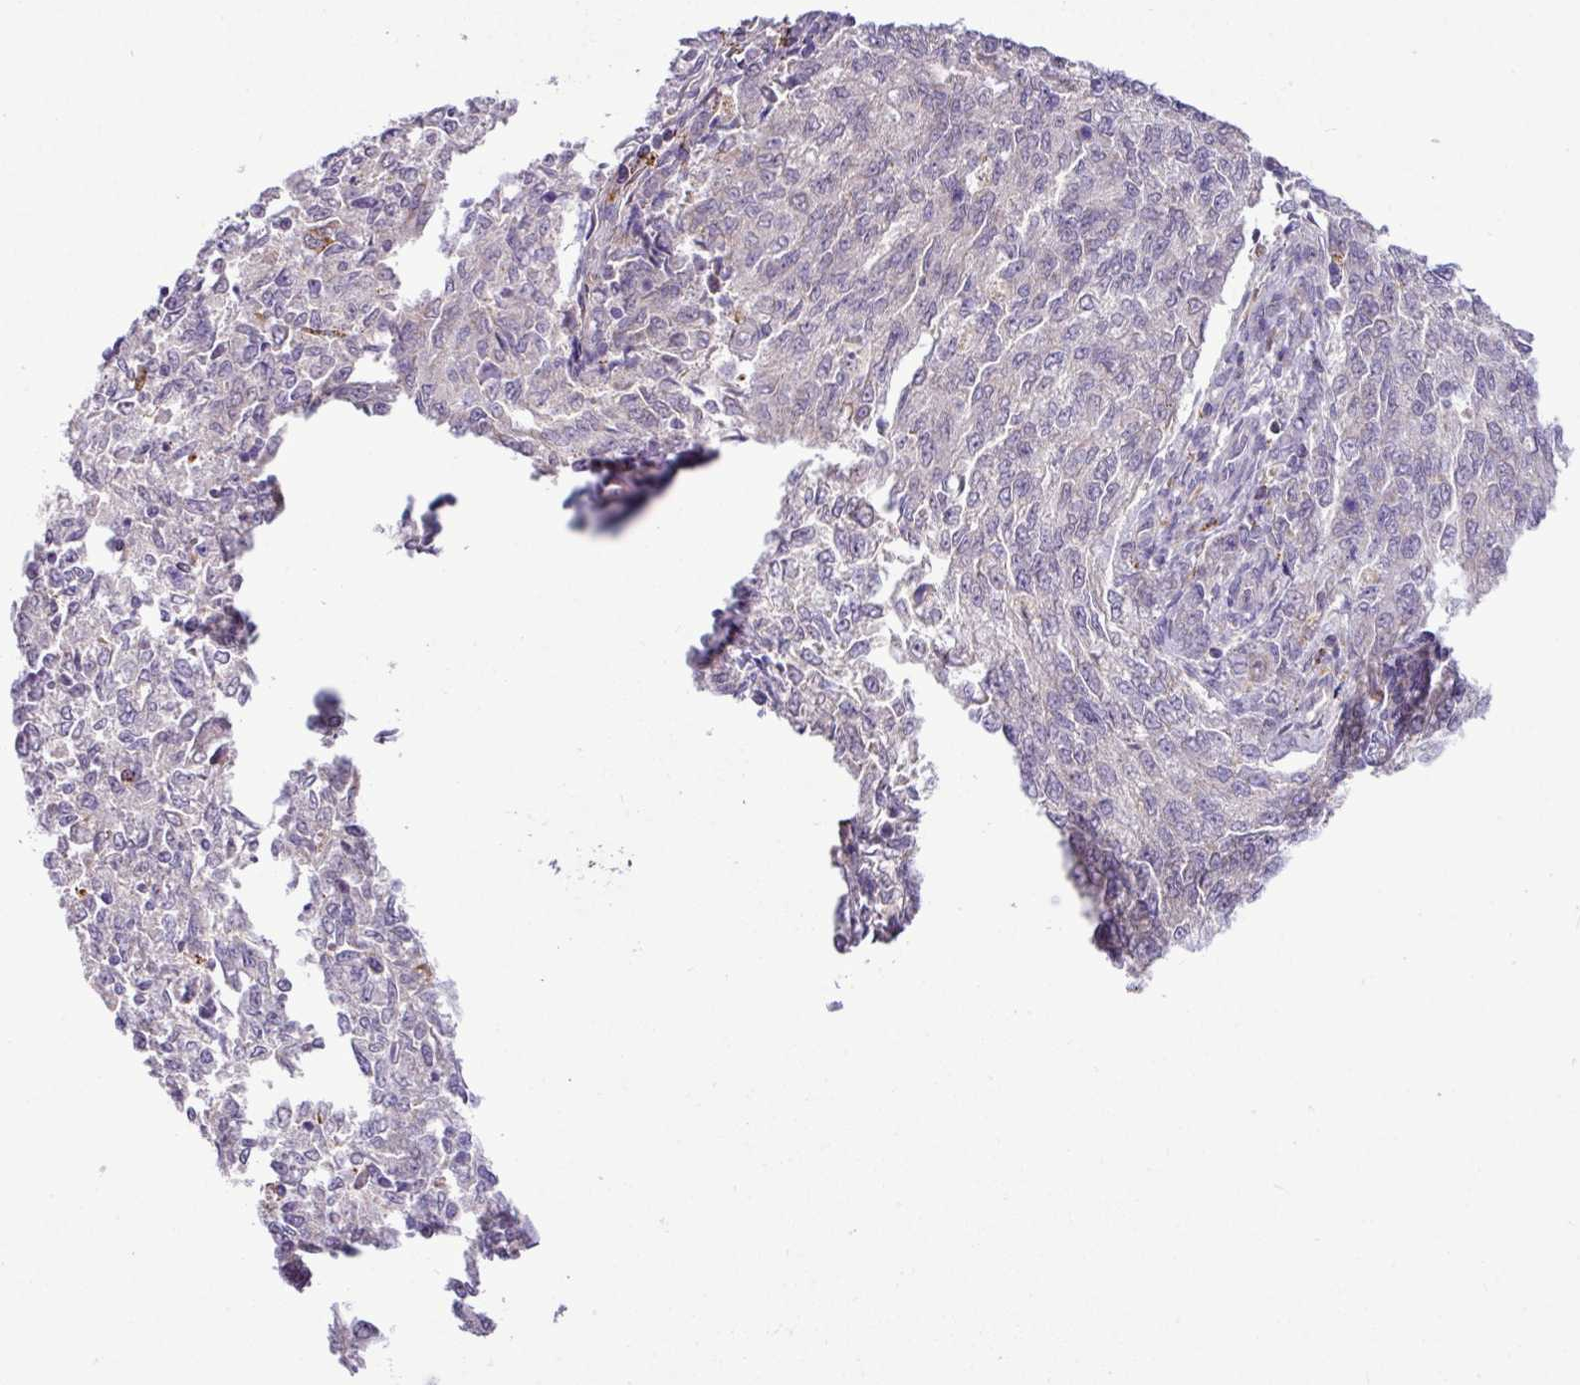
{"staining": {"intensity": "negative", "quantity": "none", "location": "none"}, "tissue": "endometrial cancer", "cell_type": "Tumor cells", "image_type": "cancer", "snomed": [{"axis": "morphology", "description": "Adenocarcinoma, NOS"}, {"axis": "topography", "description": "Endometrium"}], "caption": "High power microscopy micrograph of an immunohistochemistry (IHC) image of endometrial cancer, revealing no significant expression in tumor cells.", "gene": "SGPP1", "patient": {"sex": "female", "age": 50}}